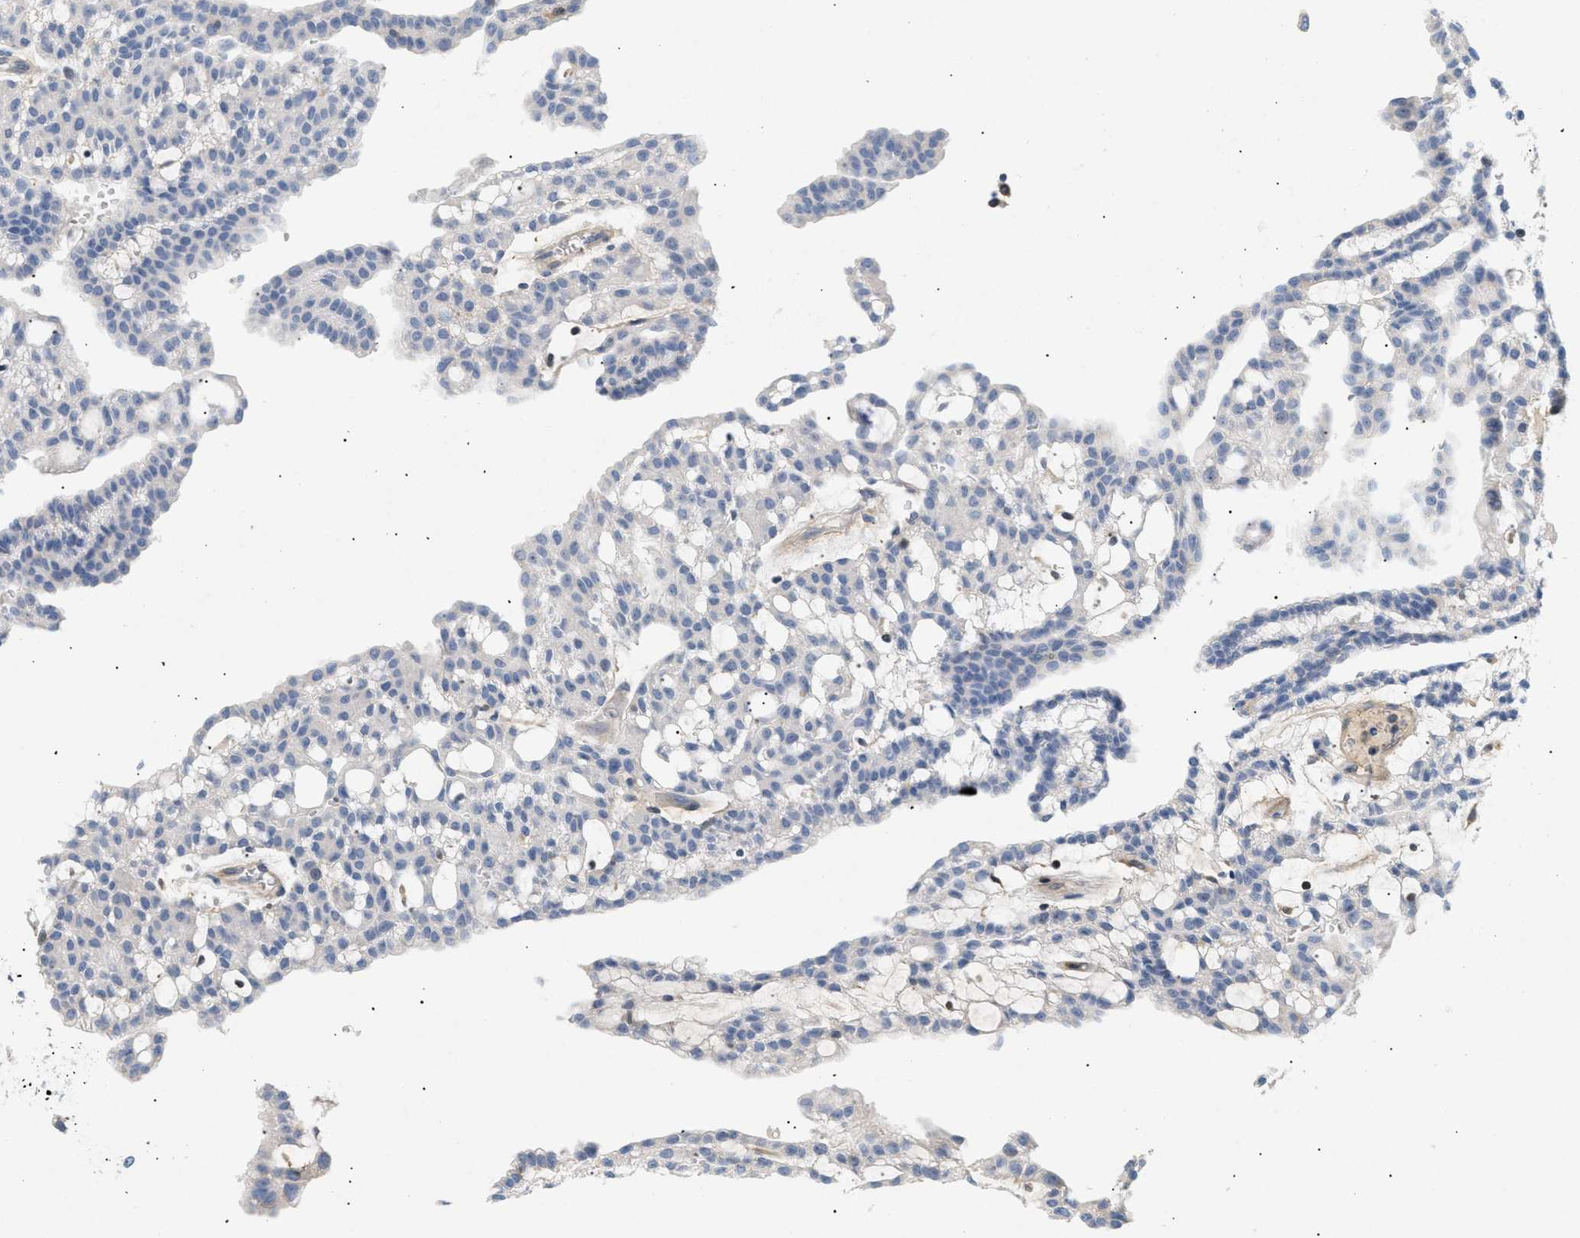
{"staining": {"intensity": "negative", "quantity": "none", "location": "none"}, "tissue": "renal cancer", "cell_type": "Tumor cells", "image_type": "cancer", "snomed": [{"axis": "morphology", "description": "Adenocarcinoma, NOS"}, {"axis": "topography", "description": "Kidney"}], "caption": "DAB (3,3'-diaminobenzidine) immunohistochemical staining of adenocarcinoma (renal) shows no significant staining in tumor cells. (Brightfield microscopy of DAB (3,3'-diaminobenzidine) immunohistochemistry at high magnification).", "gene": "FARS2", "patient": {"sex": "male", "age": 63}}